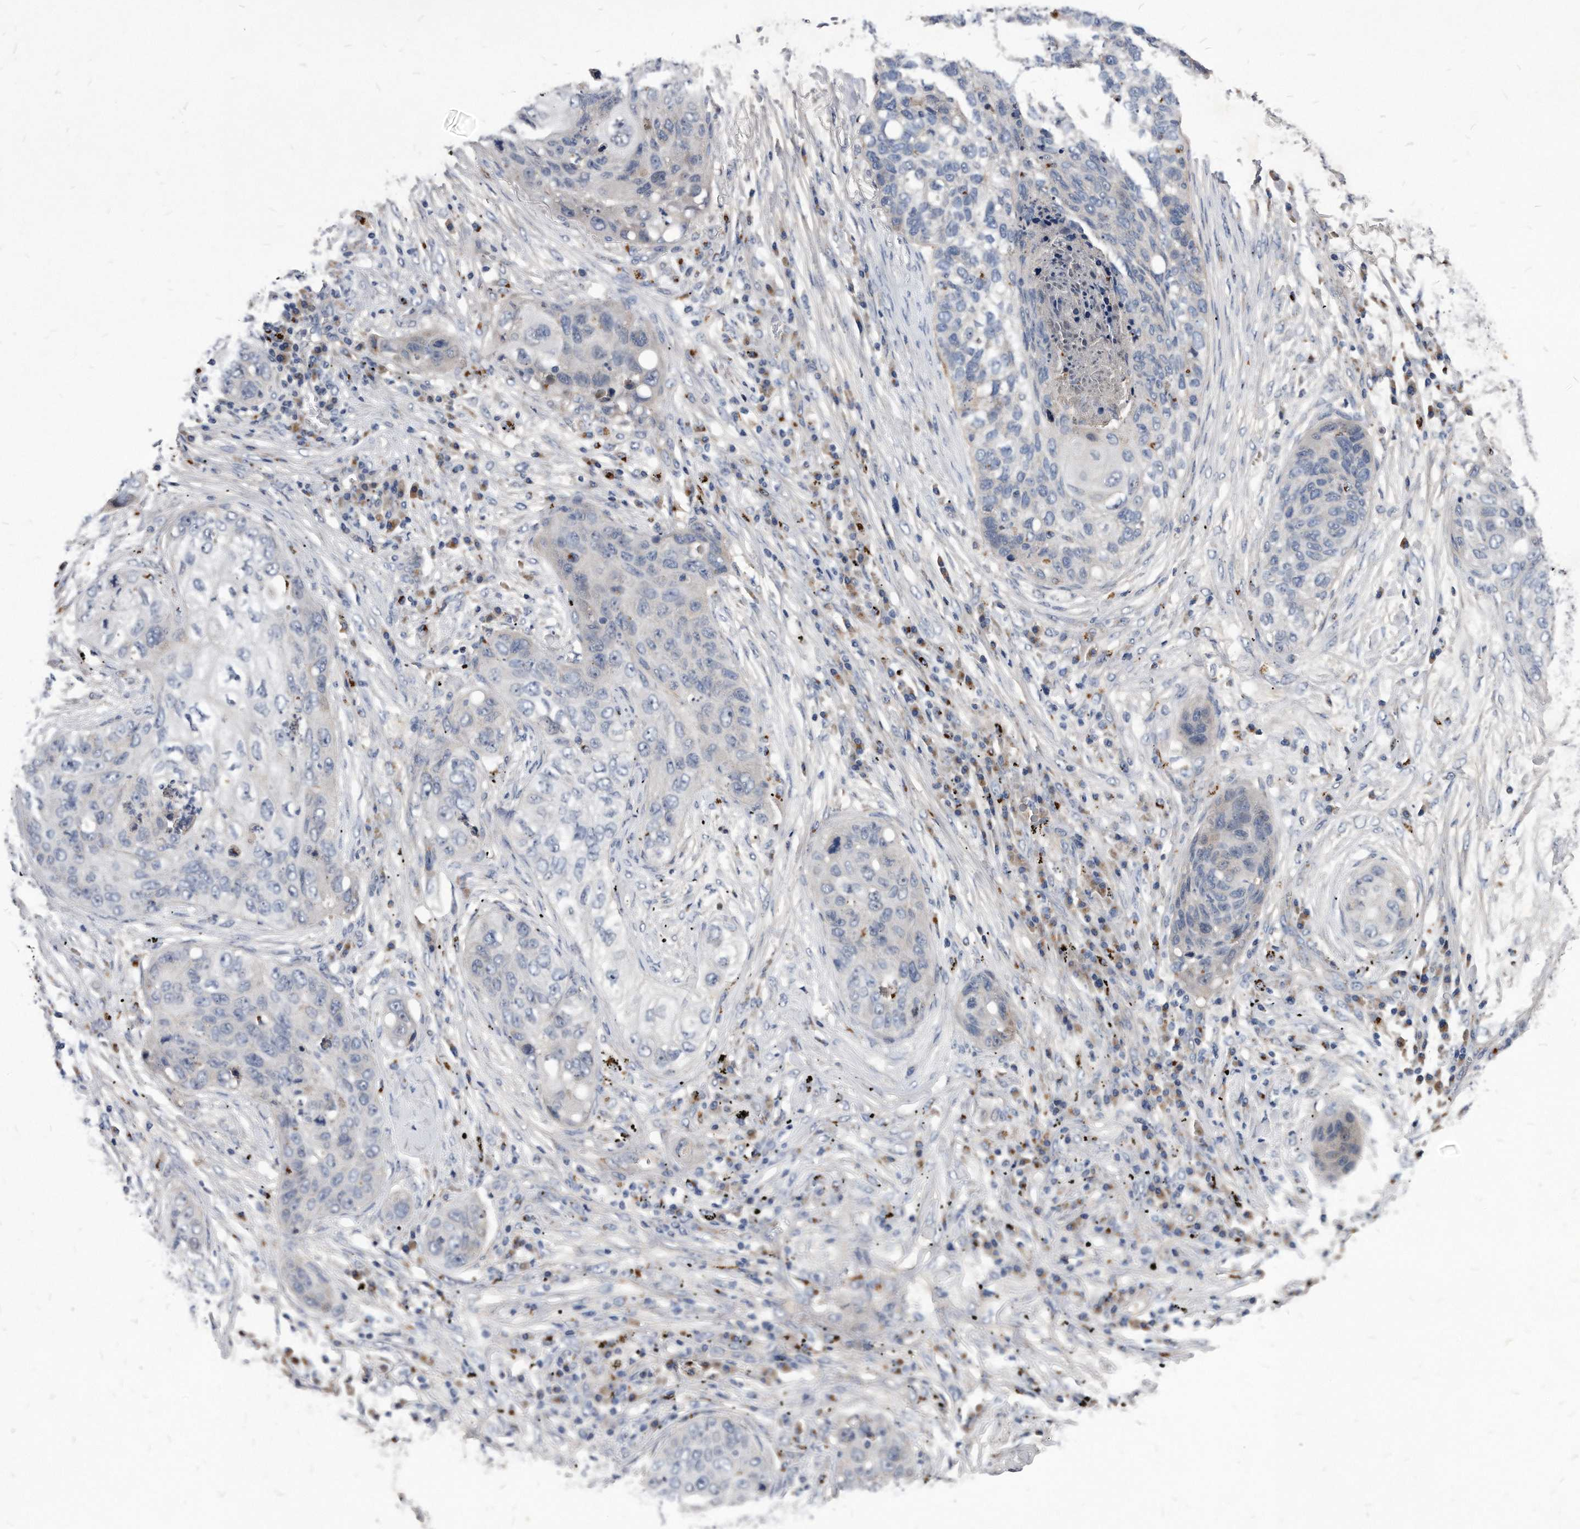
{"staining": {"intensity": "negative", "quantity": "none", "location": "none"}, "tissue": "lung cancer", "cell_type": "Tumor cells", "image_type": "cancer", "snomed": [{"axis": "morphology", "description": "Squamous cell carcinoma, NOS"}, {"axis": "topography", "description": "Lung"}], "caption": "Tumor cells show no significant protein positivity in lung cancer.", "gene": "MGAT4A", "patient": {"sex": "female", "age": 63}}